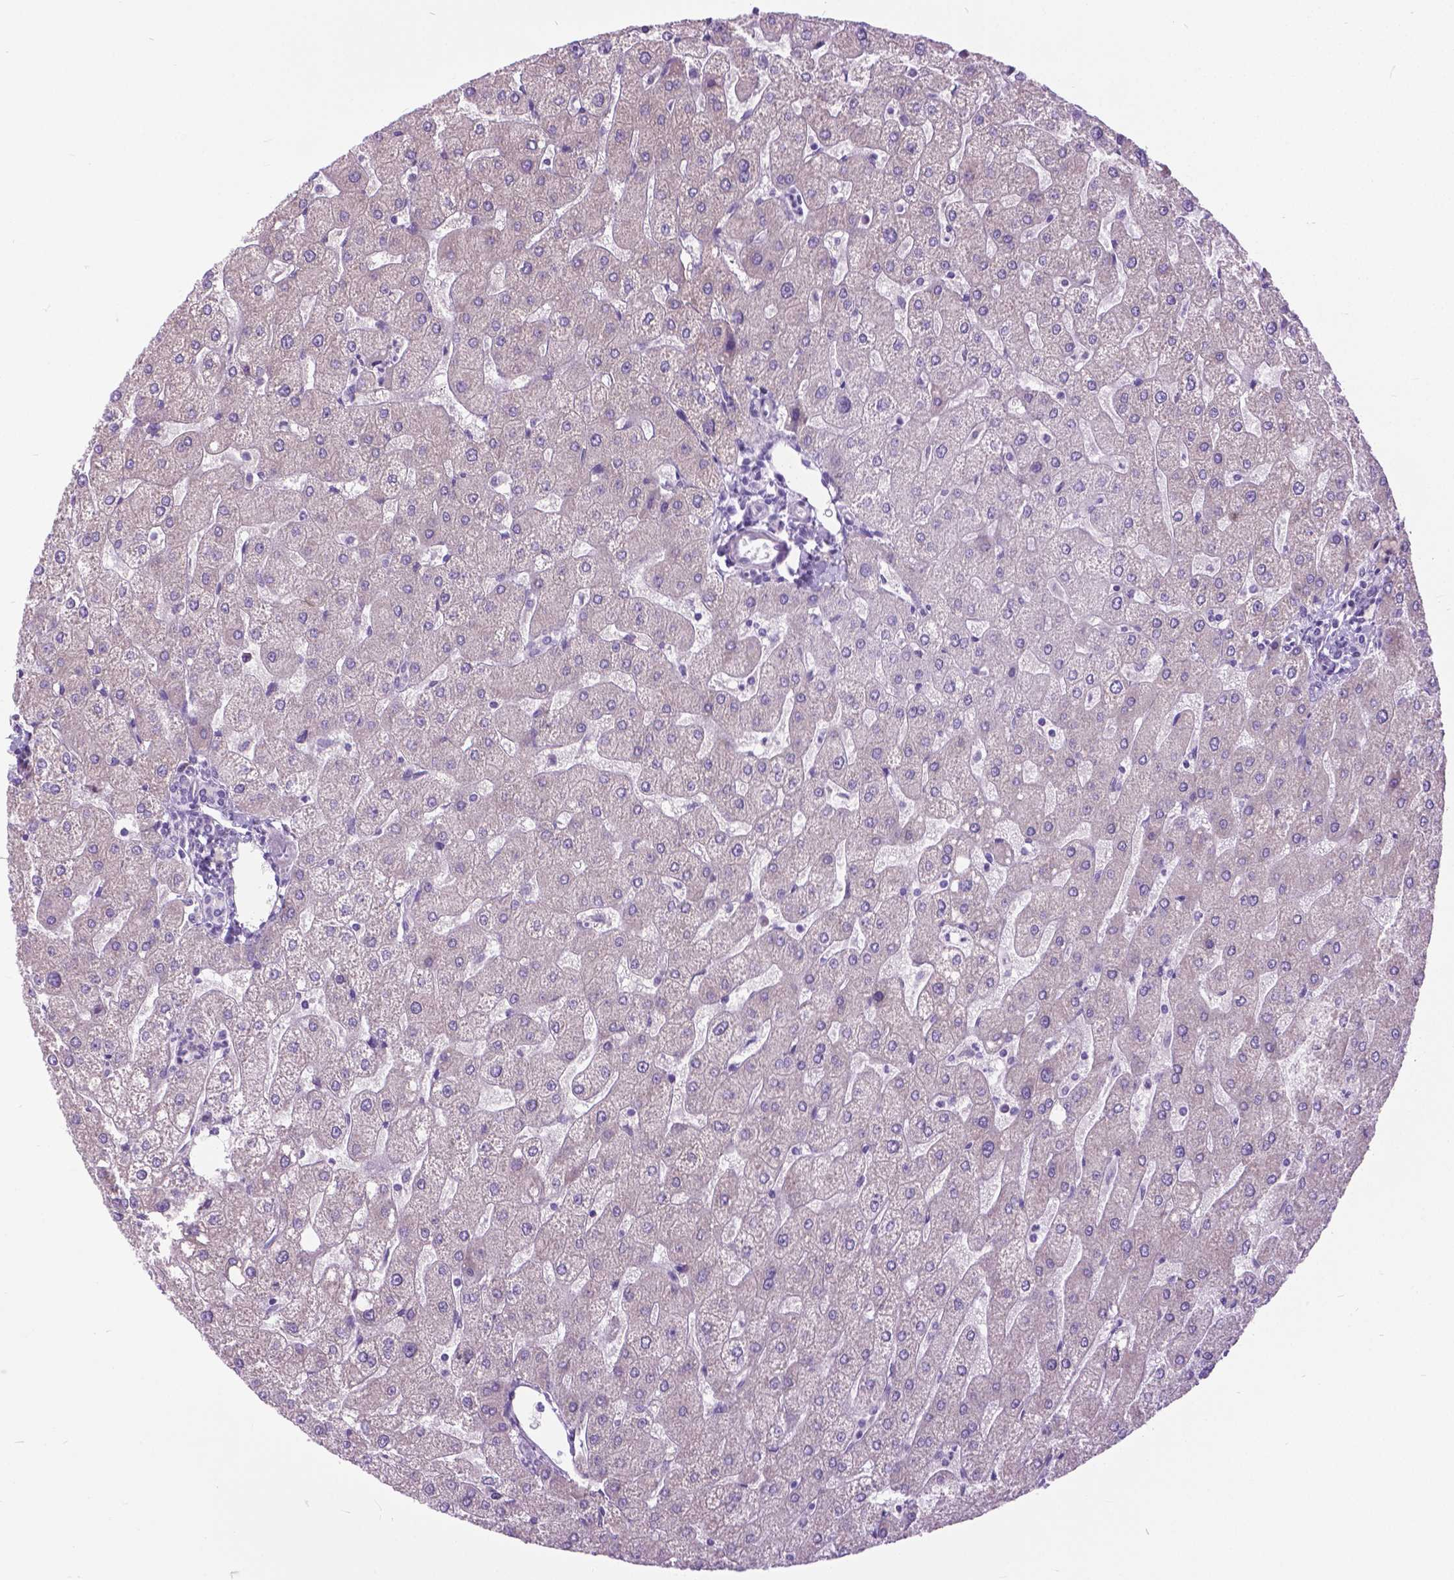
{"staining": {"intensity": "negative", "quantity": "none", "location": "none"}, "tissue": "liver", "cell_type": "Cholangiocytes", "image_type": "normal", "snomed": [{"axis": "morphology", "description": "Normal tissue, NOS"}, {"axis": "topography", "description": "Liver"}], "caption": "Unremarkable liver was stained to show a protein in brown. There is no significant expression in cholangiocytes. The staining is performed using DAB brown chromogen with nuclei counter-stained in using hematoxylin.", "gene": "APCDD1L", "patient": {"sex": "male", "age": 67}}